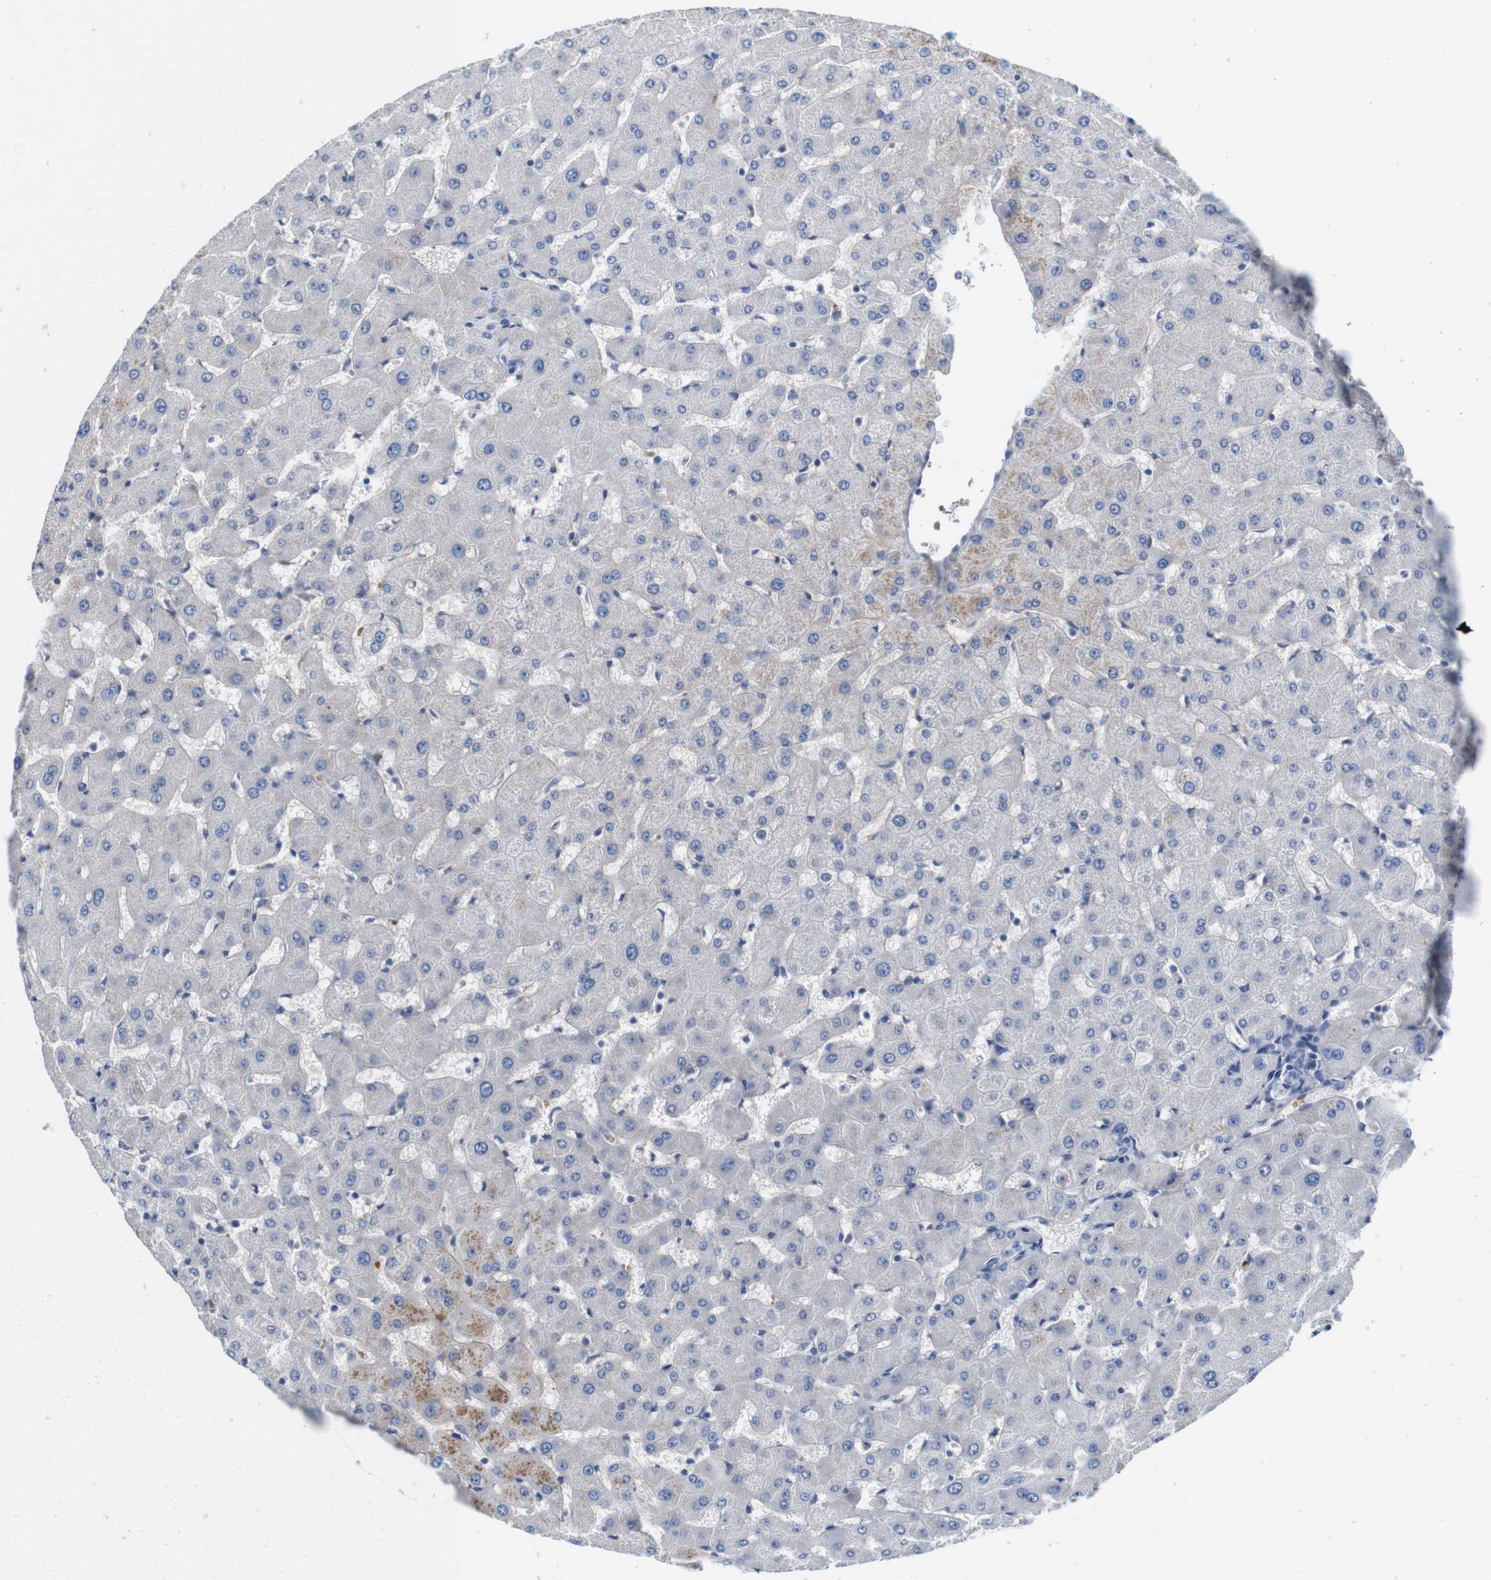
{"staining": {"intensity": "negative", "quantity": "none", "location": "none"}, "tissue": "liver", "cell_type": "Cholangiocytes", "image_type": "normal", "snomed": [{"axis": "morphology", "description": "Normal tissue, NOS"}, {"axis": "topography", "description": "Liver"}], "caption": "This is a image of IHC staining of unremarkable liver, which shows no staining in cholangiocytes.", "gene": "IGSF8", "patient": {"sex": "female", "age": 63}}